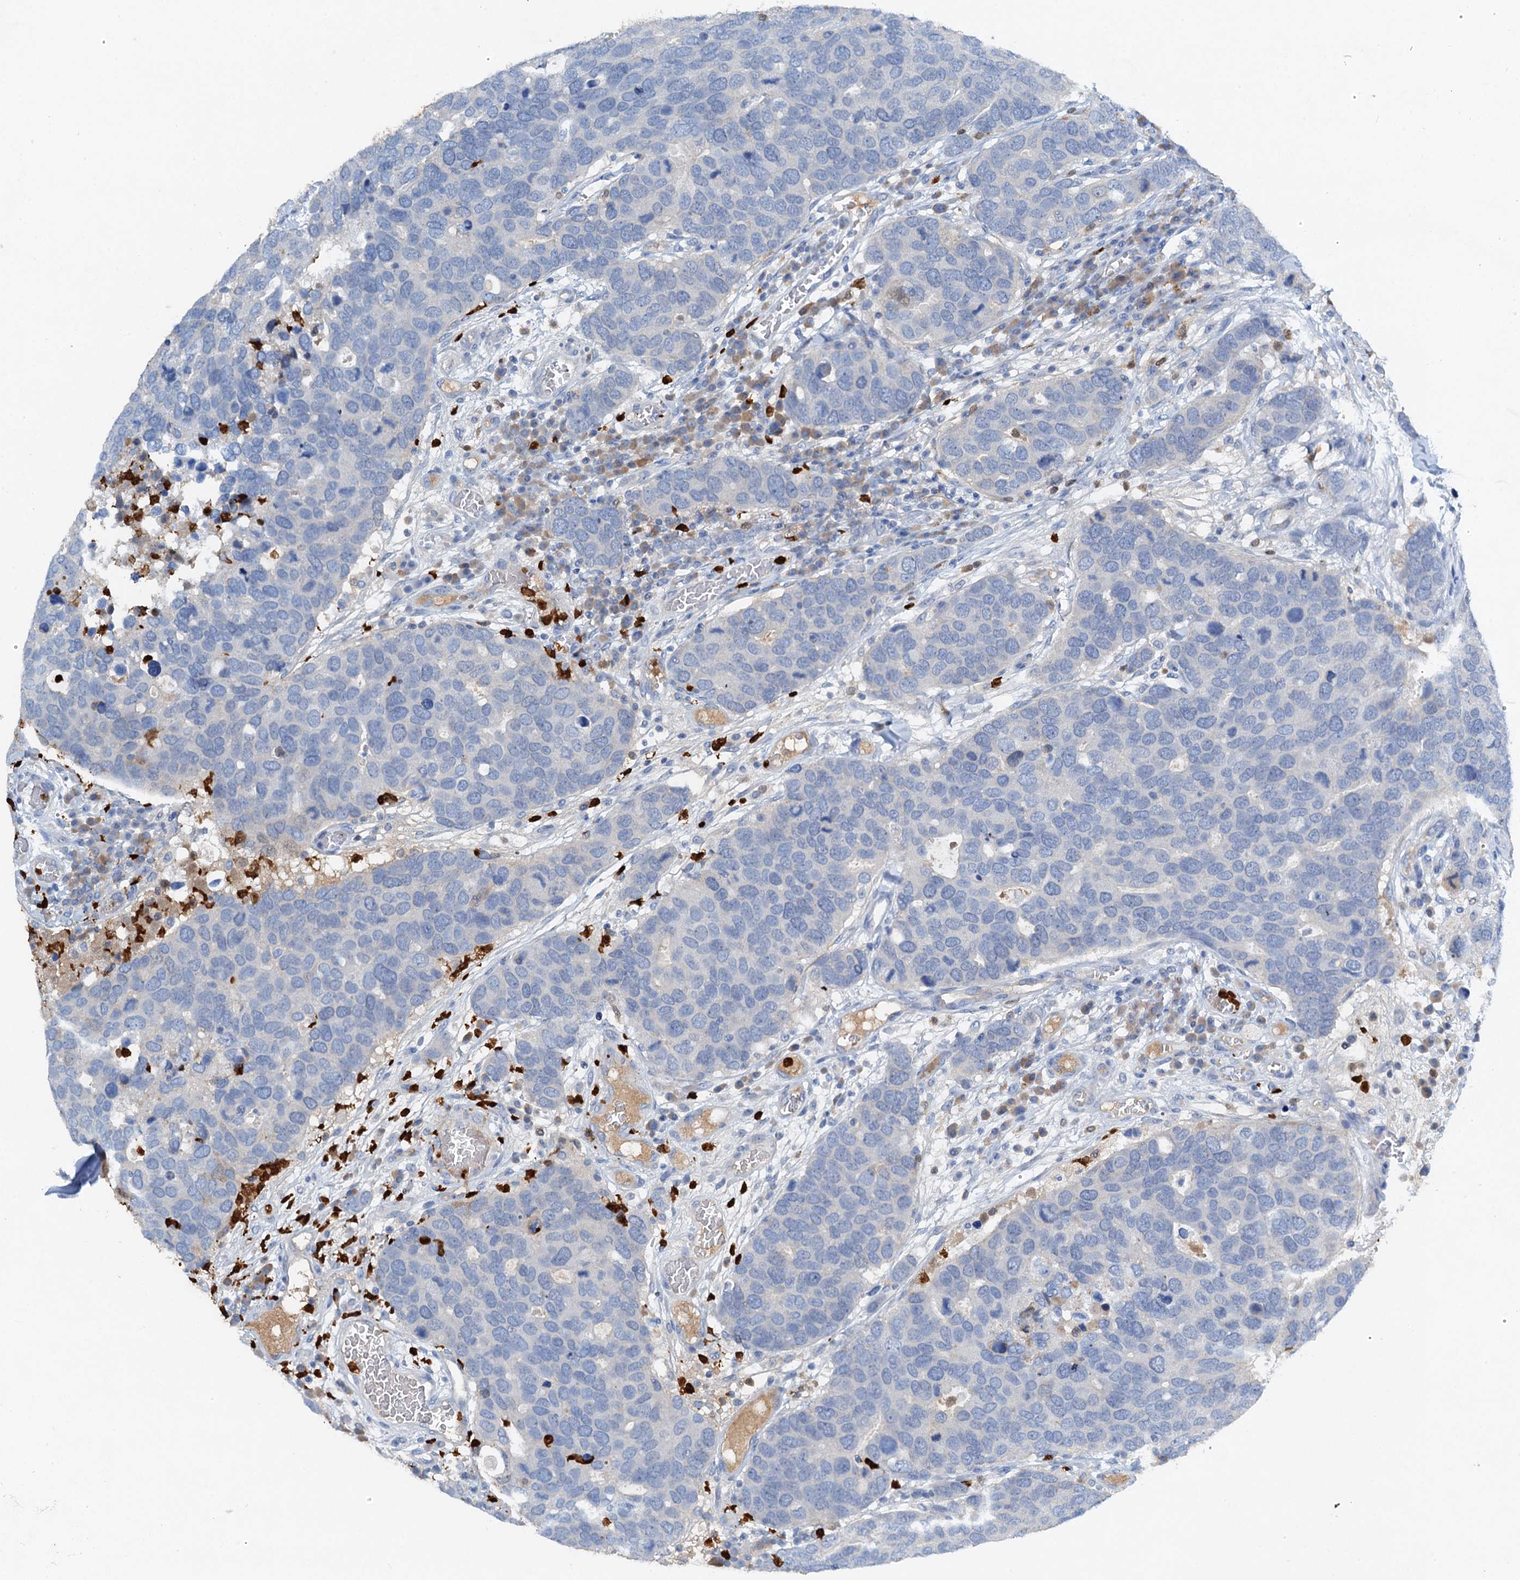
{"staining": {"intensity": "negative", "quantity": "none", "location": "none"}, "tissue": "breast cancer", "cell_type": "Tumor cells", "image_type": "cancer", "snomed": [{"axis": "morphology", "description": "Duct carcinoma"}, {"axis": "topography", "description": "Breast"}], "caption": "Immunohistochemistry (IHC) image of human breast intraductal carcinoma stained for a protein (brown), which shows no positivity in tumor cells. (Stains: DAB immunohistochemistry with hematoxylin counter stain, Microscopy: brightfield microscopy at high magnification).", "gene": "OTOA", "patient": {"sex": "female", "age": 83}}